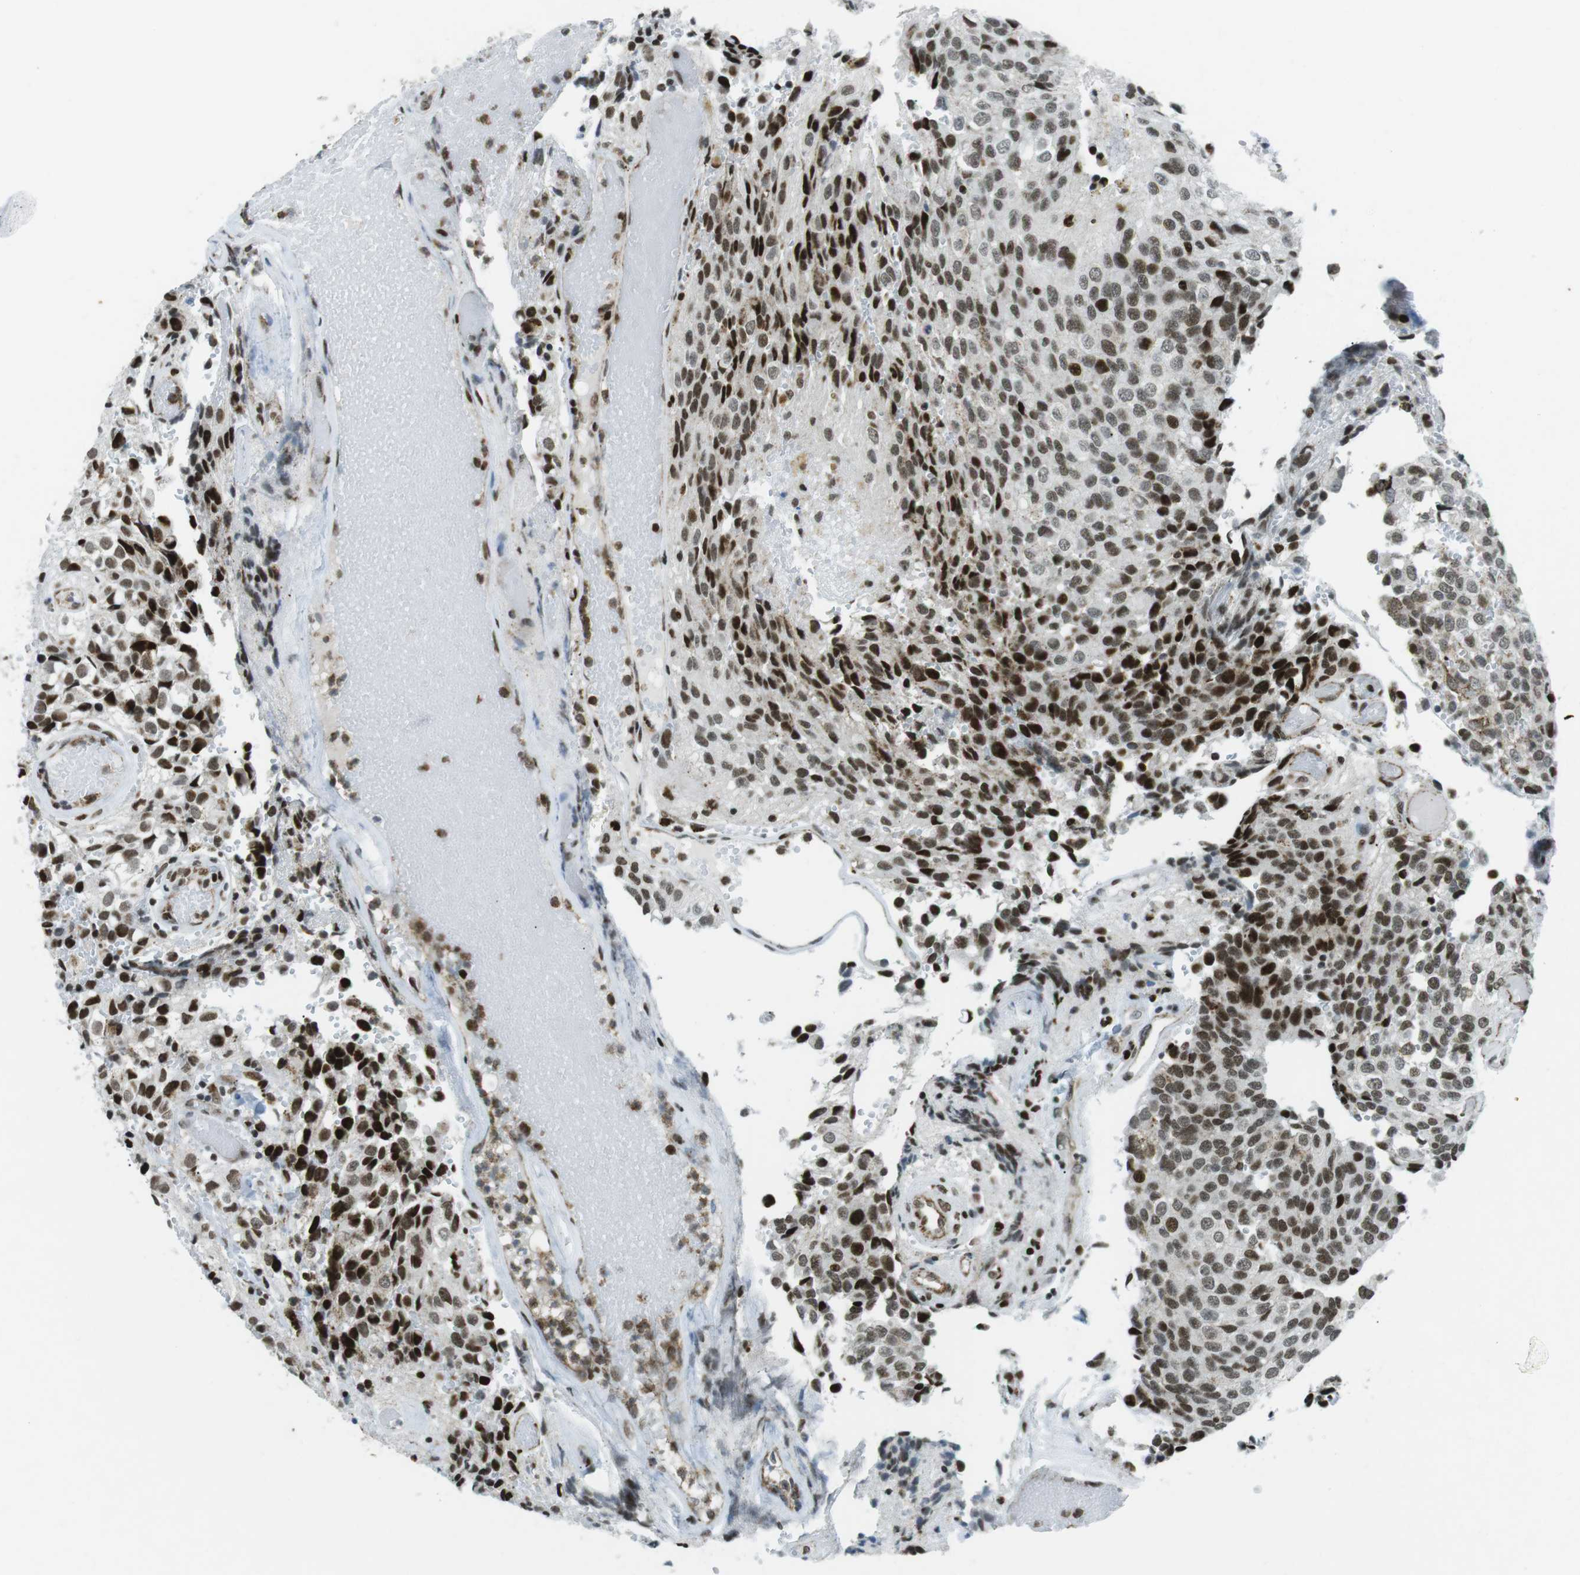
{"staining": {"intensity": "strong", "quantity": "25%-75%", "location": "nuclear"}, "tissue": "glioma", "cell_type": "Tumor cells", "image_type": "cancer", "snomed": [{"axis": "morphology", "description": "Glioma, malignant, High grade"}, {"axis": "topography", "description": "Brain"}], "caption": "DAB (3,3'-diaminobenzidine) immunohistochemical staining of human high-grade glioma (malignant) shows strong nuclear protein staining in about 25%-75% of tumor cells. (Stains: DAB in brown, nuclei in blue, Microscopy: brightfield microscopy at high magnification).", "gene": "ARID1A", "patient": {"sex": "male", "age": 32}}